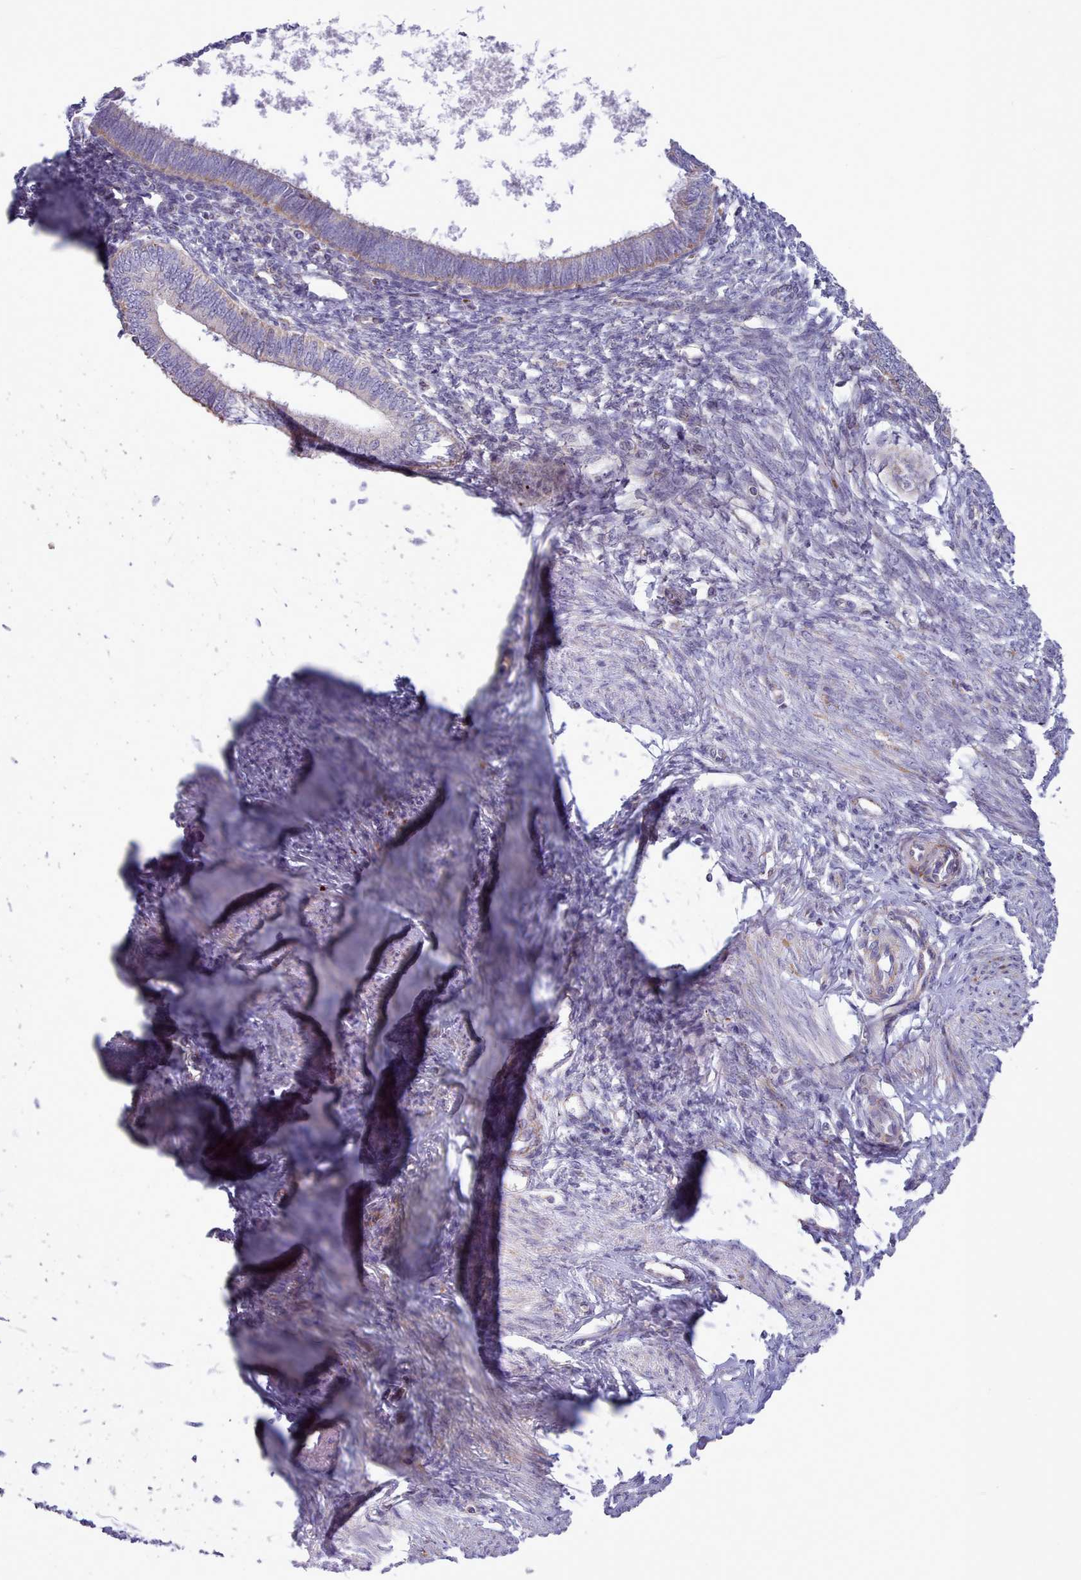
{"staining": {"intensity": "negative", "quantity": "none", "location": "none"}, "tissue": "endometrium", "cell_type": "Cells in endometrial stroma", "image_type": "normal", "snomed": [{"axis": "morphology", "description": "Normal tissue, NOS"}, {"axis": "topography", "description": "Endometrium"}], "caption": "High magnification brightfield microscopy of normal endometrium stained with DAB (3,3'-diaminobenzidine) (brown) and counterstained with hematoxylin (blue): cells in endometrial stroma show no significant positivity.", "gene": "MRPL21", "patient": {"sex": "female", "age": 46}}